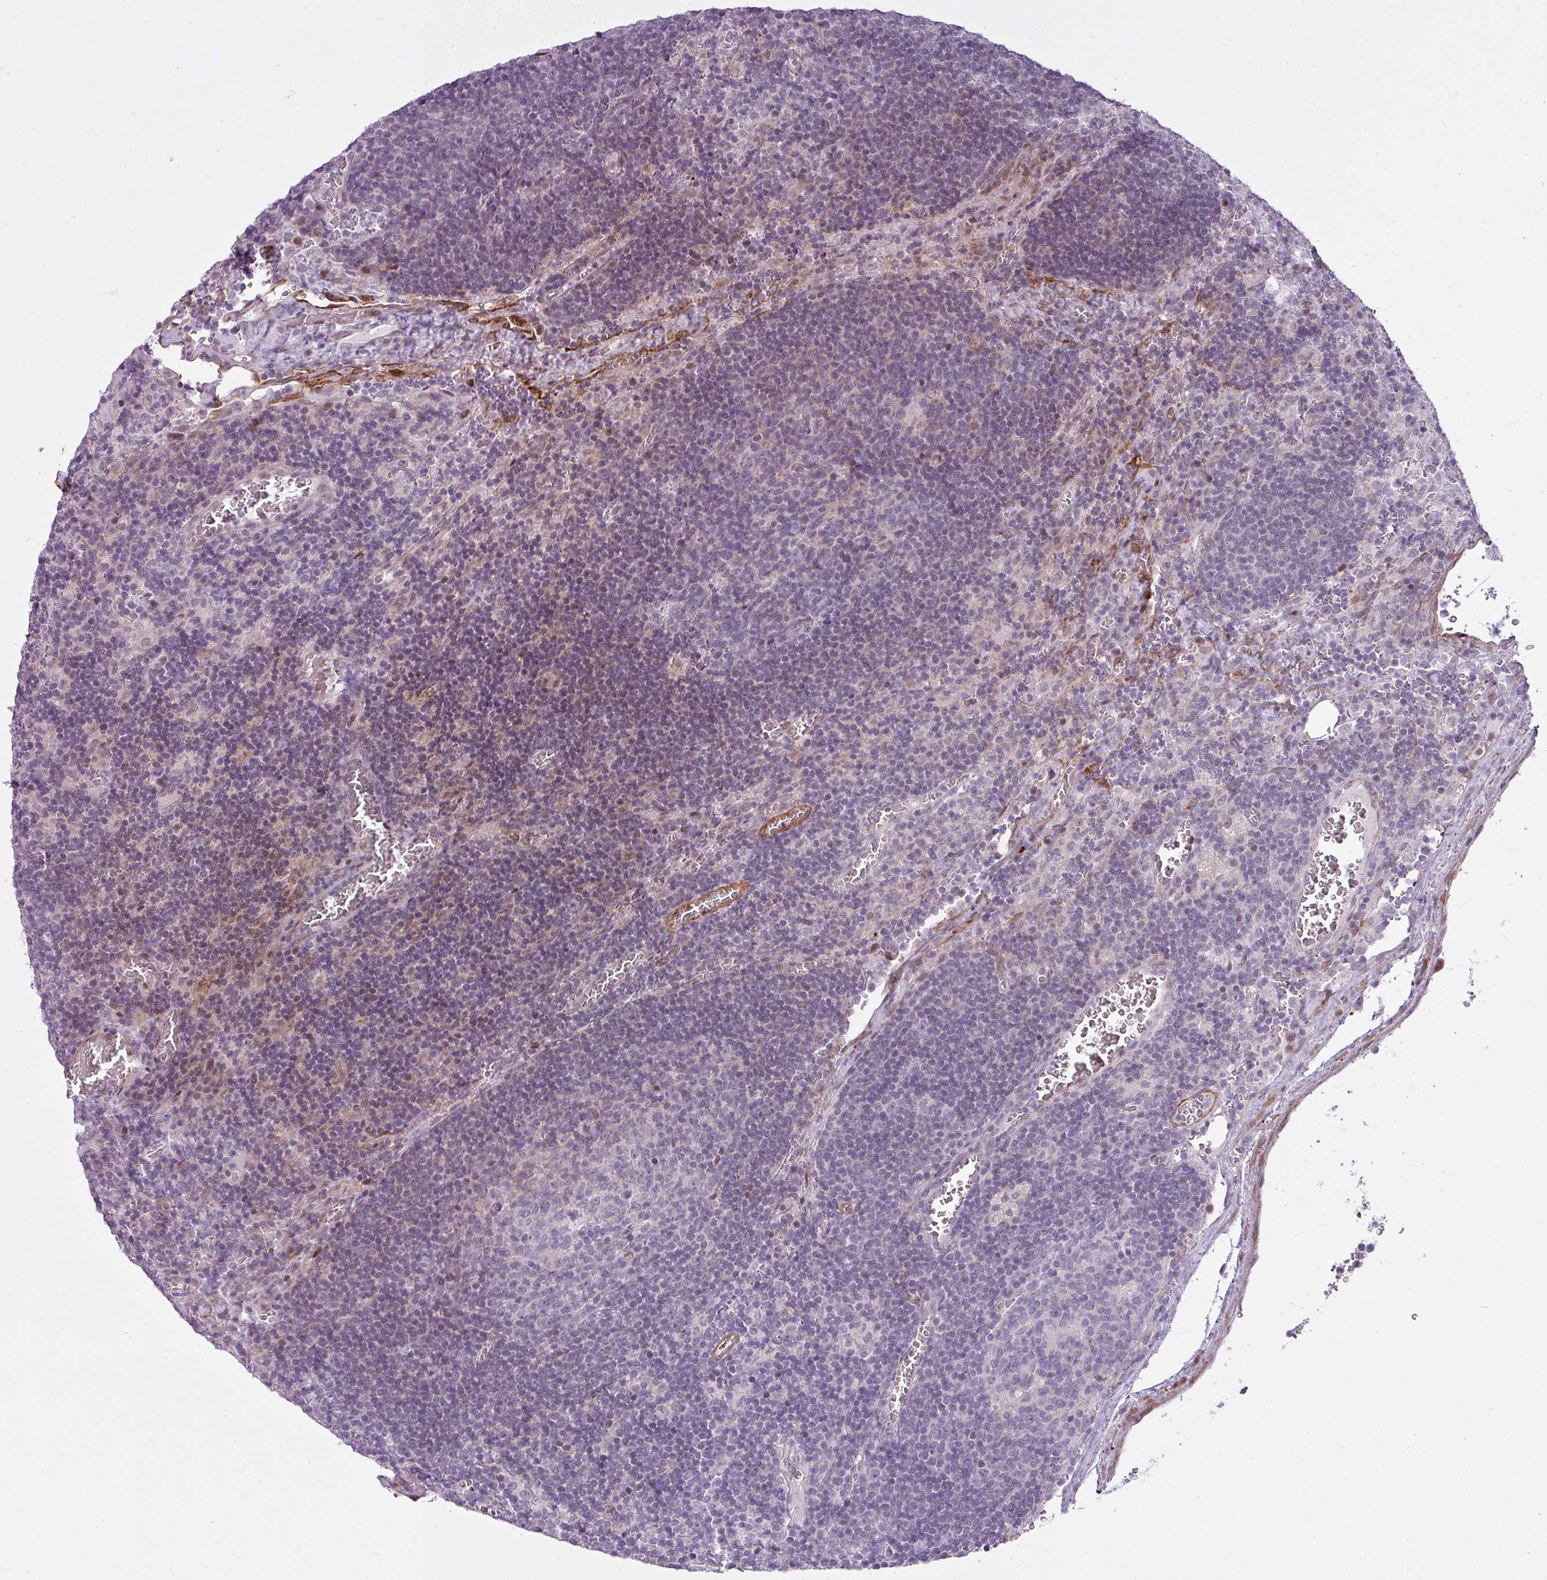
{"staining": {"intensity": "negative", "quantity": "none", "location": "none"}, "tissue": "lymph node", "cell_type": "Germinal center cells", "image_type": "normal", "snomed": [{"axis": "morphology", "description": "Normal tissue, NOS"}, {"axis": "topography", "description": "Lymph node"}], "caption": "Germinal center cells show no significant protein staining in normal lymph node.", "gene": "ZNF688", "patient": {"sex": "male", "age": 50}}